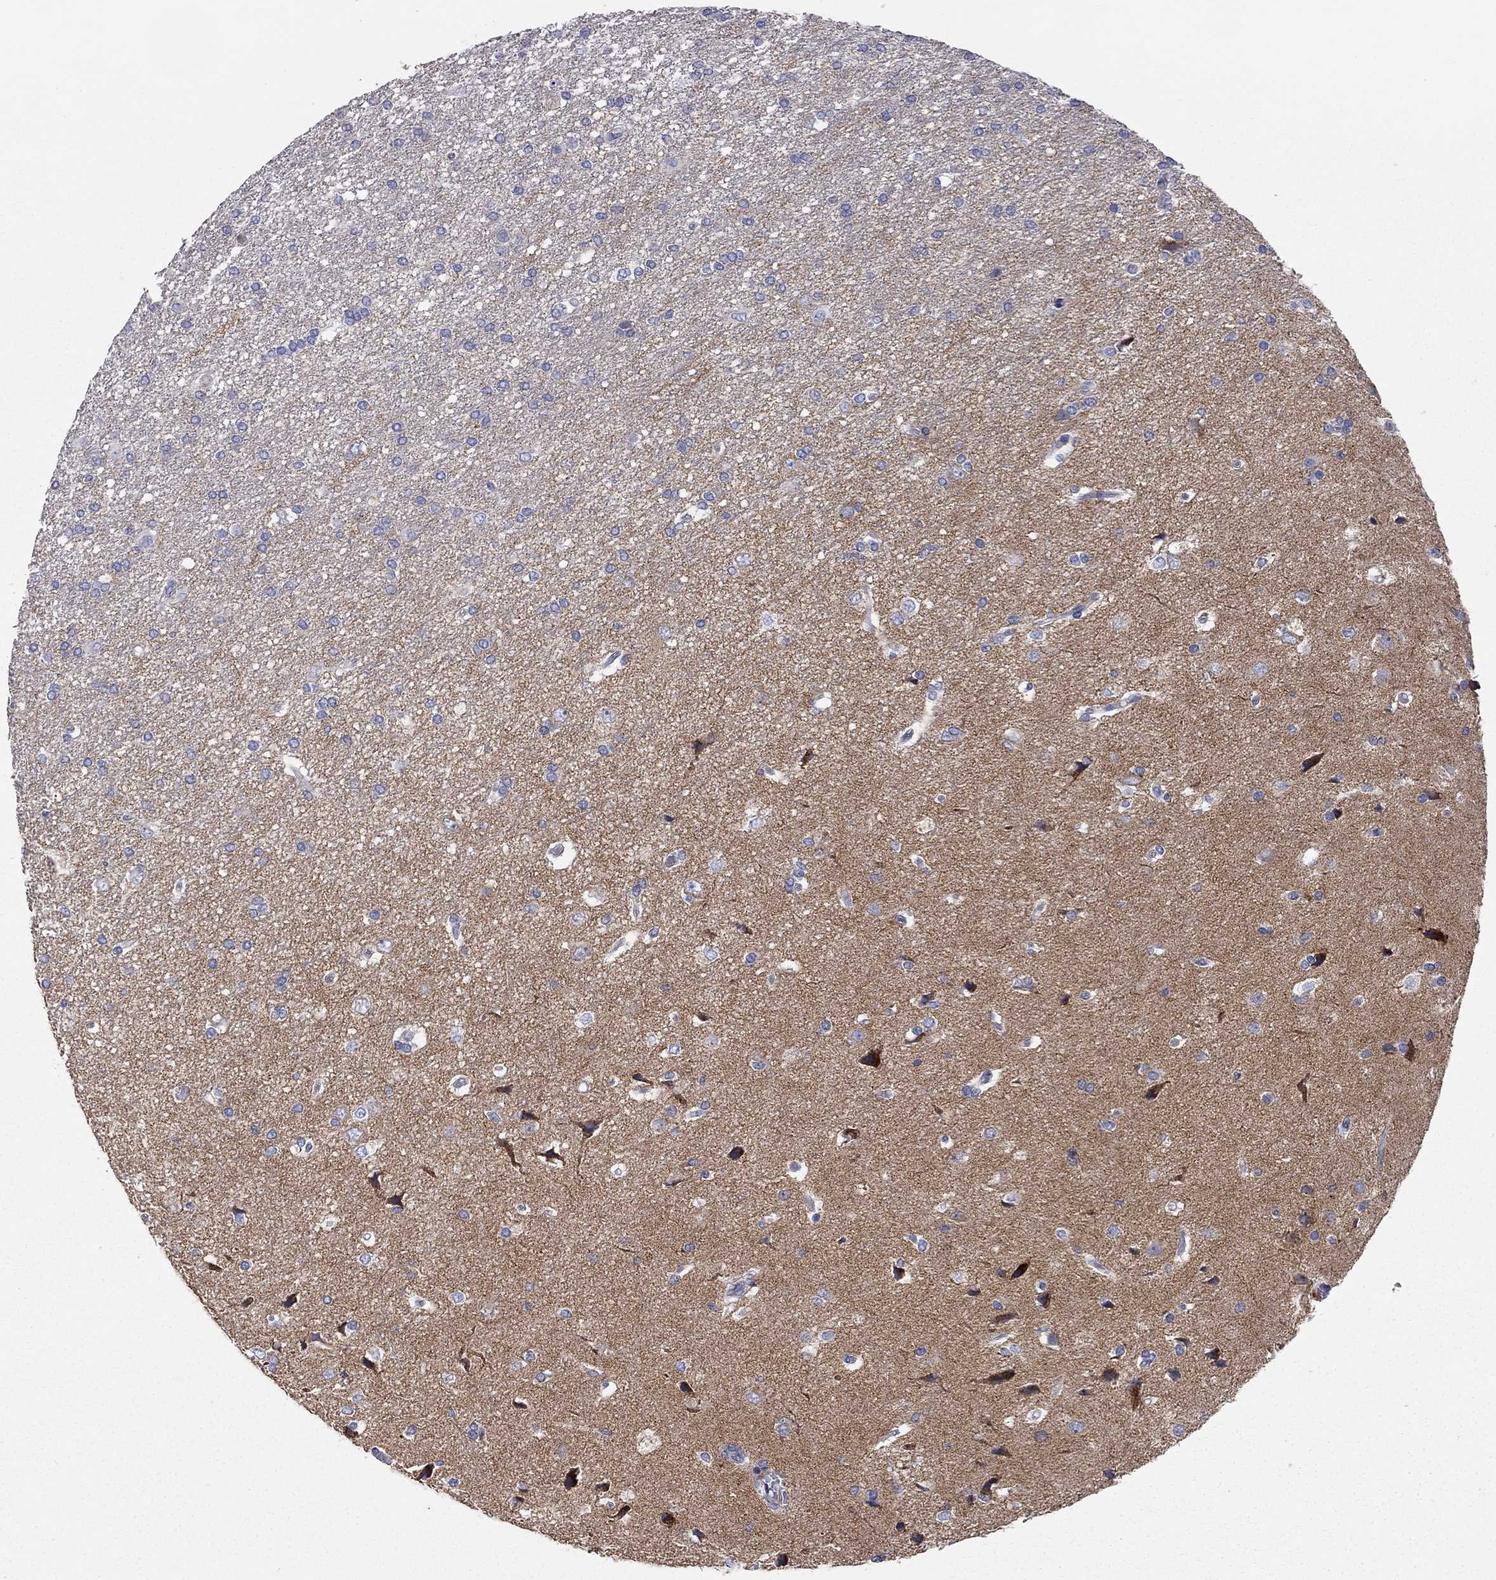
{"staining": {"intensity": "negative", "quantity": "none", "location": "none"}, "tissue": "glioma", "cell_type": "Tumor cells", "image_type": "cancer", "snomed": [{"axis": "morphology", "description": "Glioma, malignant, High grade"}, {"axis": "topography", "description": "Brain"}], "caption": "This micrograph is of glioma stained with immunohistochemistry to label a protein in brown with the nuclei are counter-stained blue. There is no expression in tumor cells.", "gene": "RCAN1", "patient": {"sex": "female", "age": 63}}